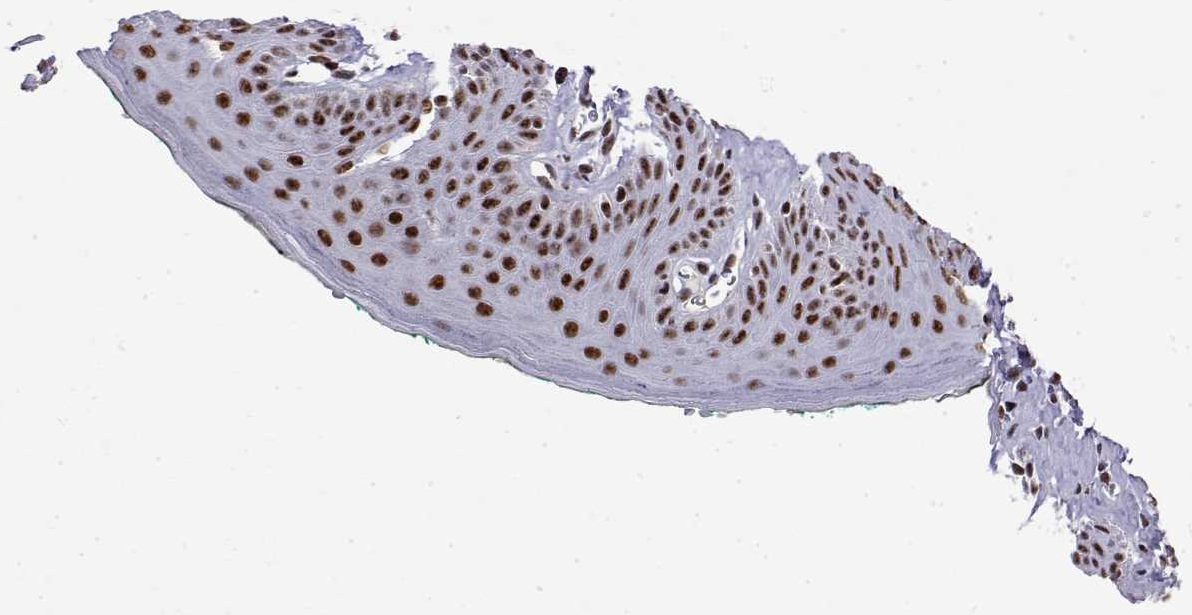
{"staining": {"intensity": "strong", "quantity": ">75%", "location": "nuclear"}, "tissue": "skin", "cell_type": "Epidermal cells", "image_type": "normal", "snomed": [{"axis": "morphology", "description": "Normal tissue, NOS"}, {"axis": "topography", "description": "Vulva"}, {"axis": "topography", "description": "Peripheral nerve tissue"}], "caption": "This micrograph displays immunohistochemistry (IHC) staining of unremarkable human skin, with high strong nuclear expression in approximately >75% of epidermal cells.", "gene": "POLDIP3", "patient": {"sex": "female", "age": 66}}